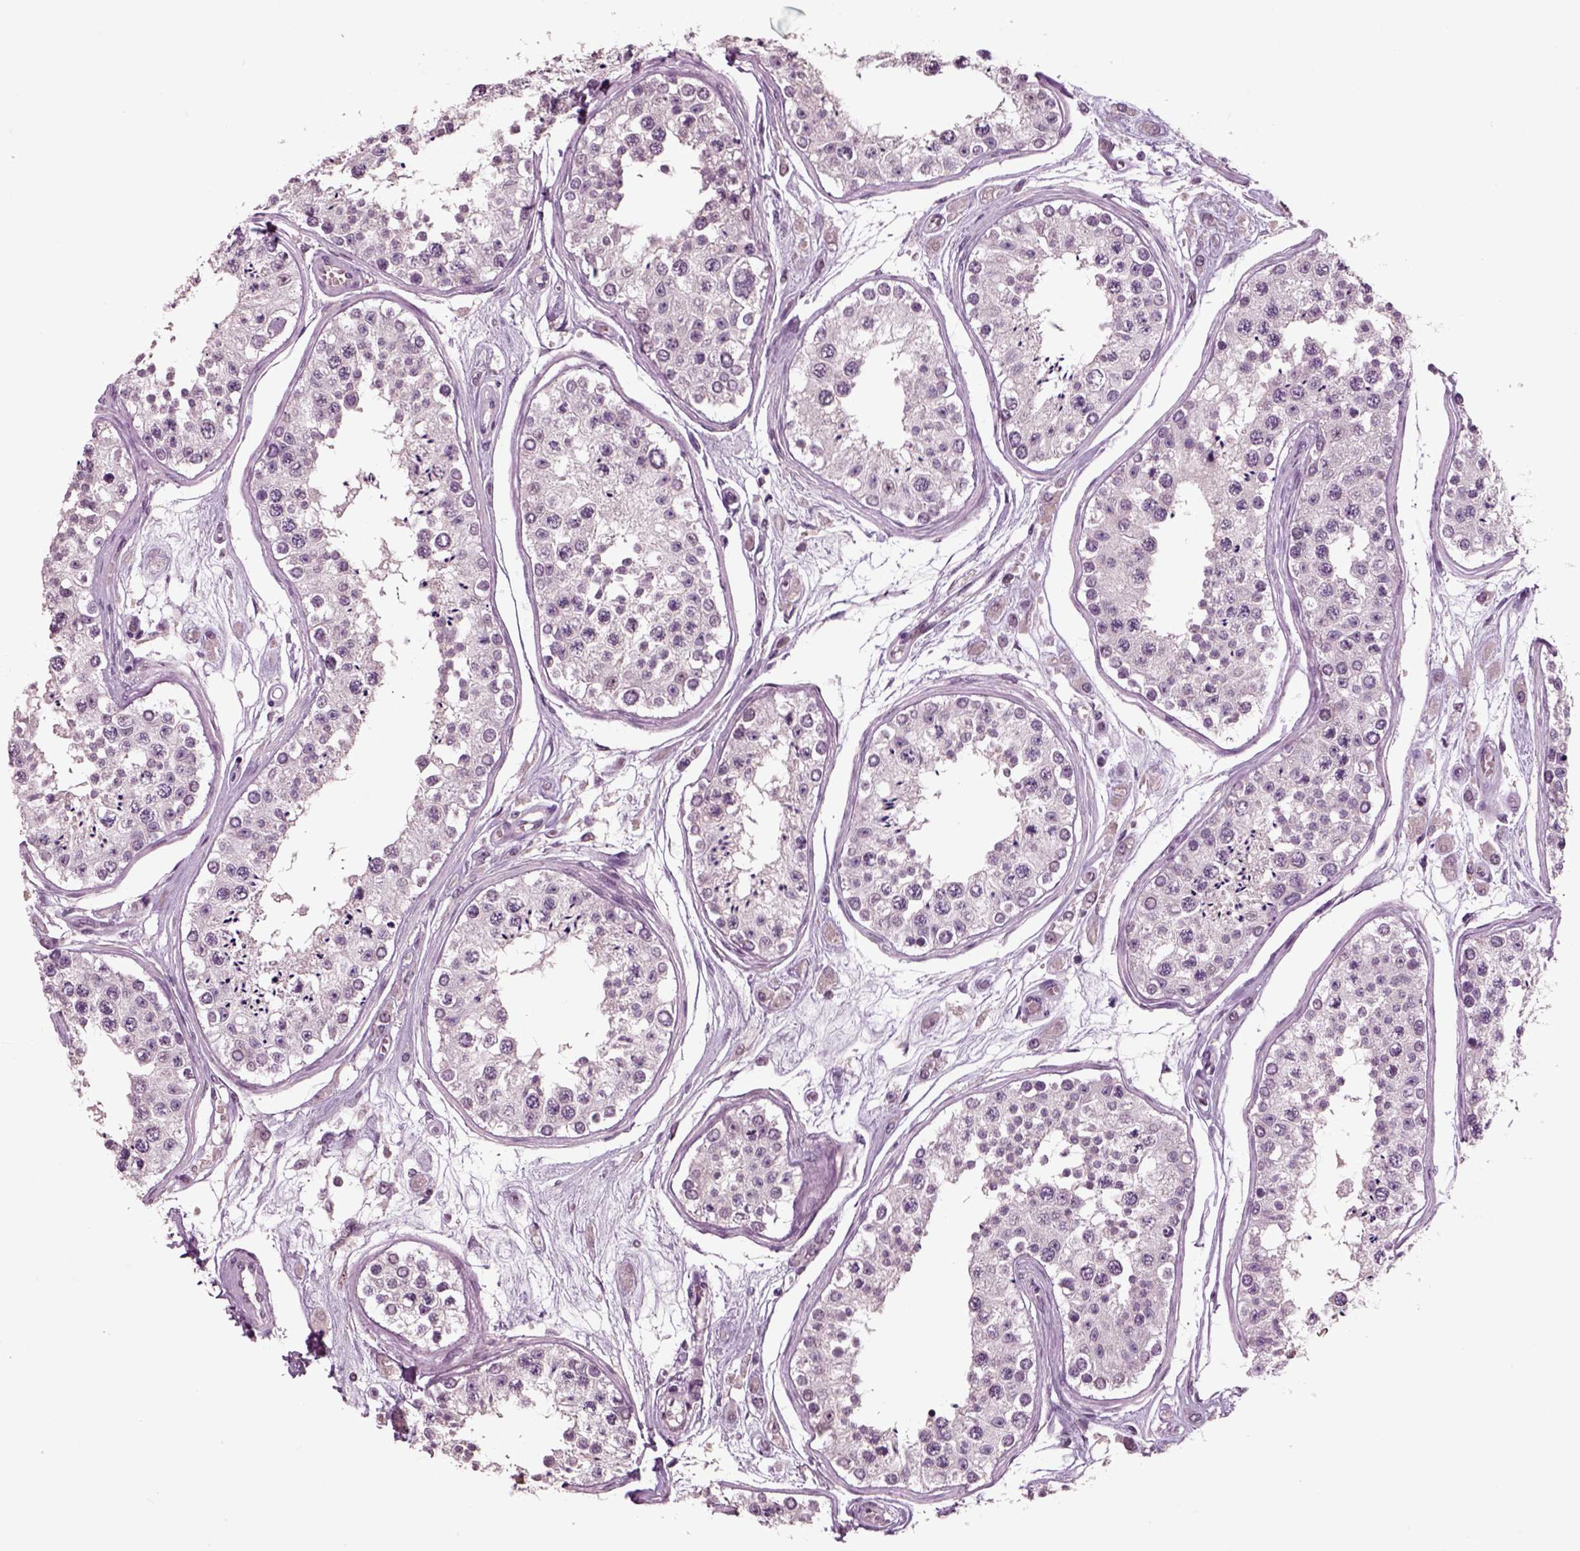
{"staining": {"intensity": "weak", "quantity": "<25%", "location": "cytoplasmic/membranous"}, "tissue": "testis", "cell_type": "Cells in seminiferous ducts", "image_type": "normal", "snomed": [{"axis": "morphology", "description": "Normal tissue, NOS"}, {"axis": "topography", "description": "Testis"}], "caption": "Human testis stained for a protein using immunohistochemistry (IHC) exhibits no expression in cells in seminiferous ducts.", "gene": "CHGB", "patient": {"sex": "male", "age": 25}}